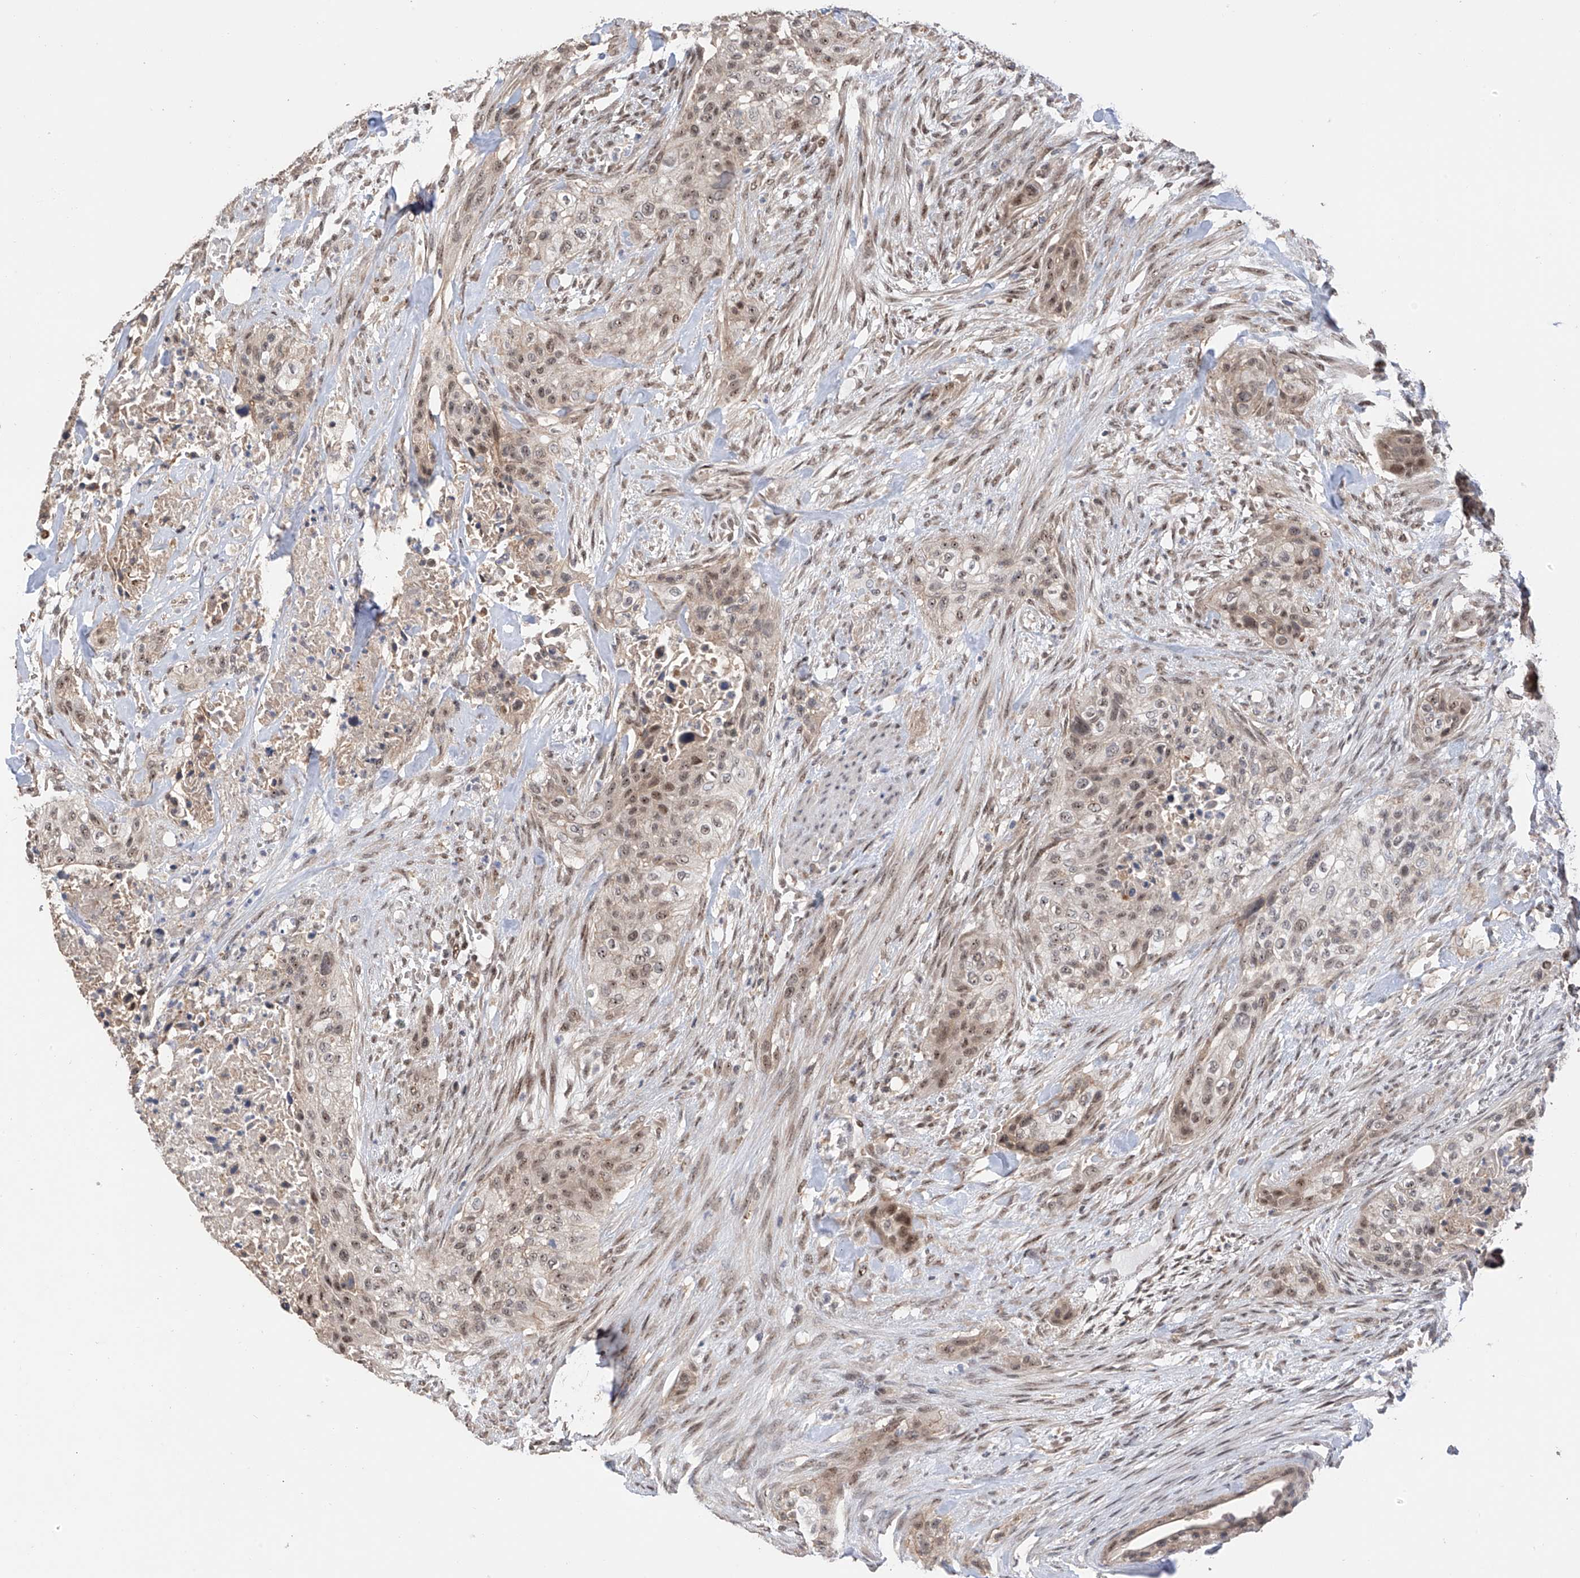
{"staining": {"intensity": "weak", "quantity": "25%-75%", "location": "nuclear"}, "tissue": "urothelial cancer", "cell_type": "Tumor cells", "image_type": "cancer", "snomed": [{"axis": "morphology", "description": "Urothelial carcinoma, High grade"}, {"axis": "topography", "description": "Urinary bladder"}], "caption": "This is an image of immunohistochemistry (IHC) staining of high-grade urothelial carcinoma, which shows weak expression in the nuclear of tumor cells.", "gene": "C1orf131", "patient": {"sex": "male", "age": 35}}